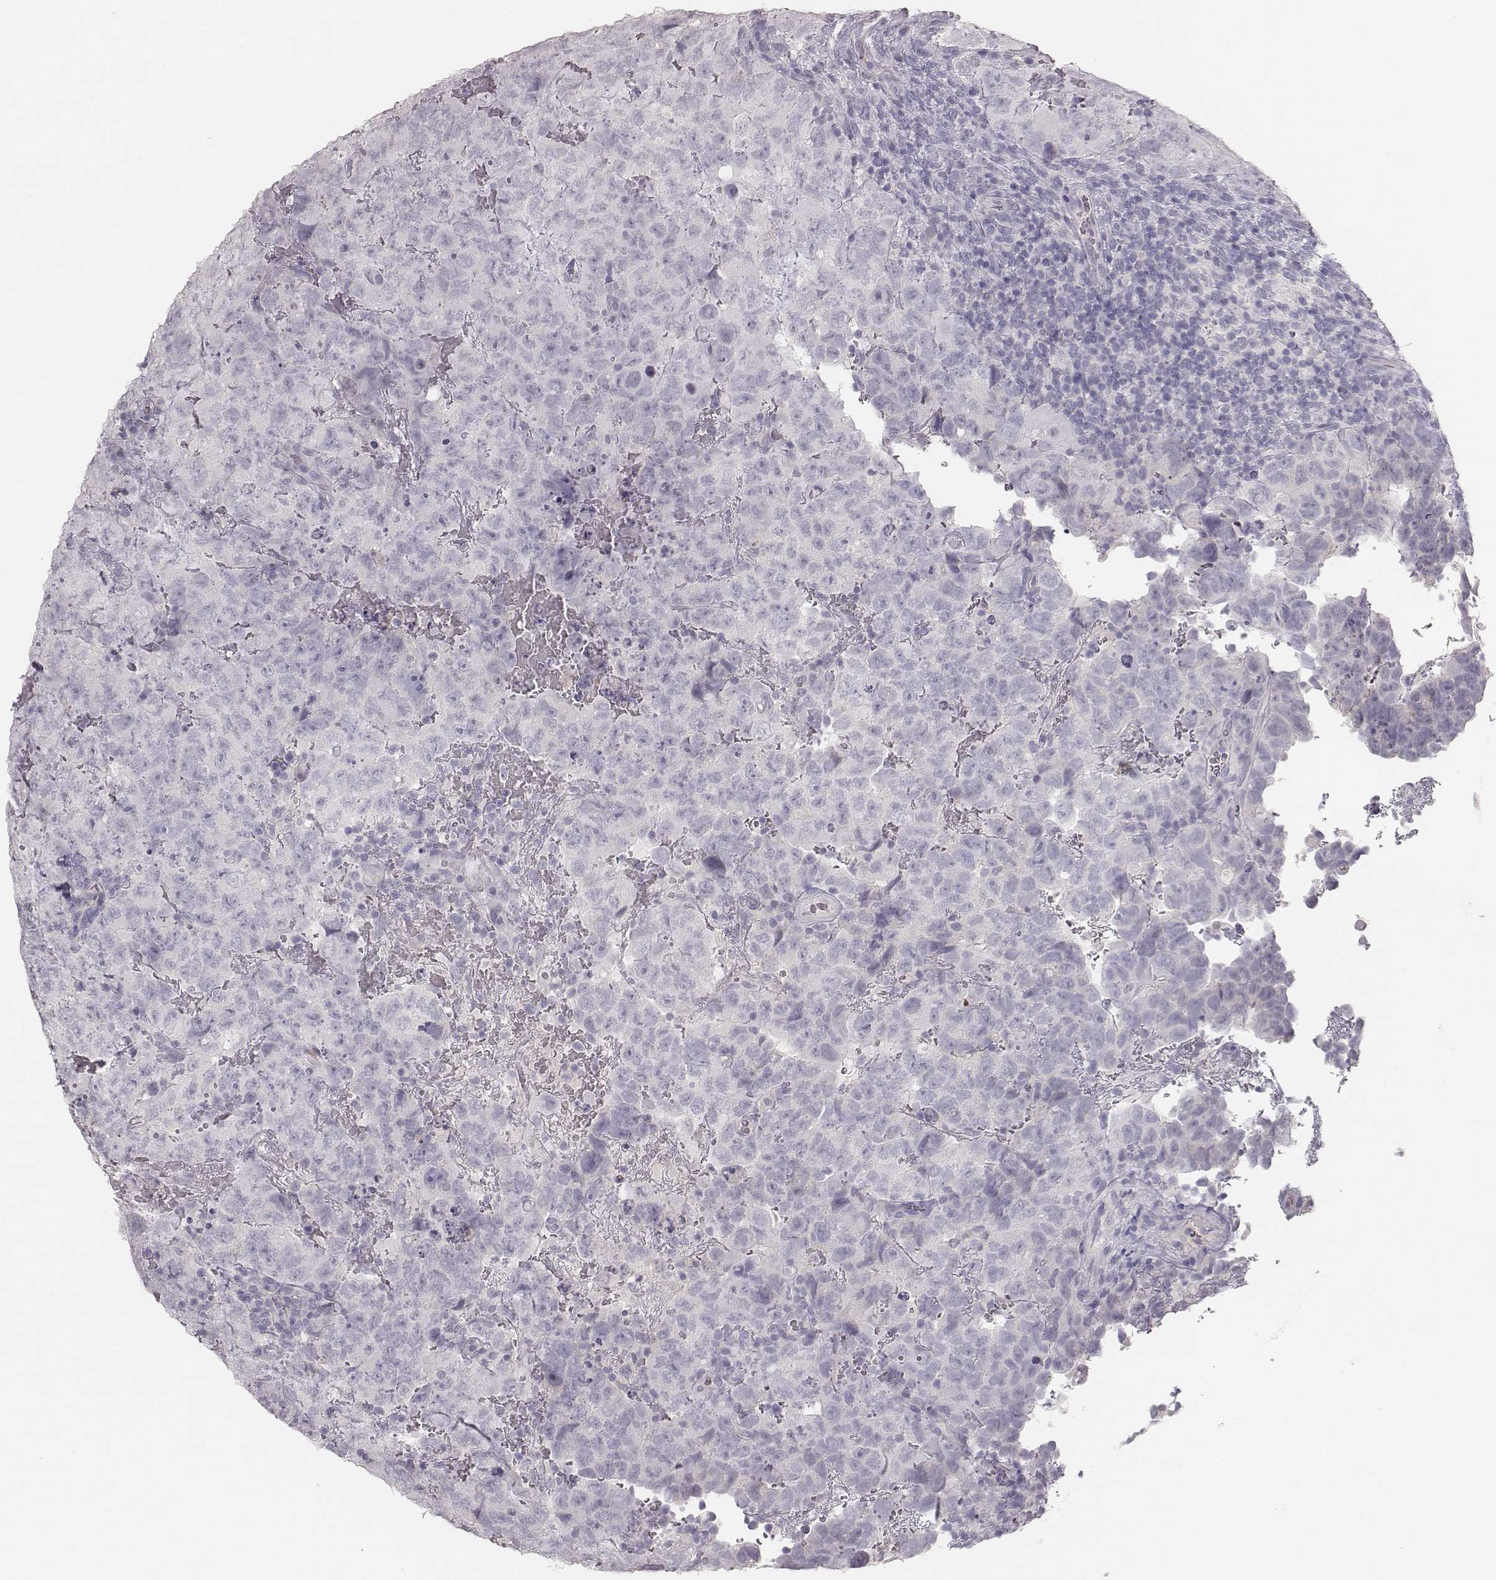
{"staining": {"intensity": "negative", "quantity": "none", "location": "none"}, "tissue": "testis cancer", "cell_type": "Tumor cells", "image_type": "cancer", "snomed": [{"axis": "morphology", "description": "Carcinoma, Embryonal, NOS"}, {"axis": "topography", "description": "Testis"}], "caption": "Tumor cells show no significant protein positivity in testis cancer (embryonal carcinoma).", "gene": "MYH6", "patient": {"sex": "male", "age": 24}}